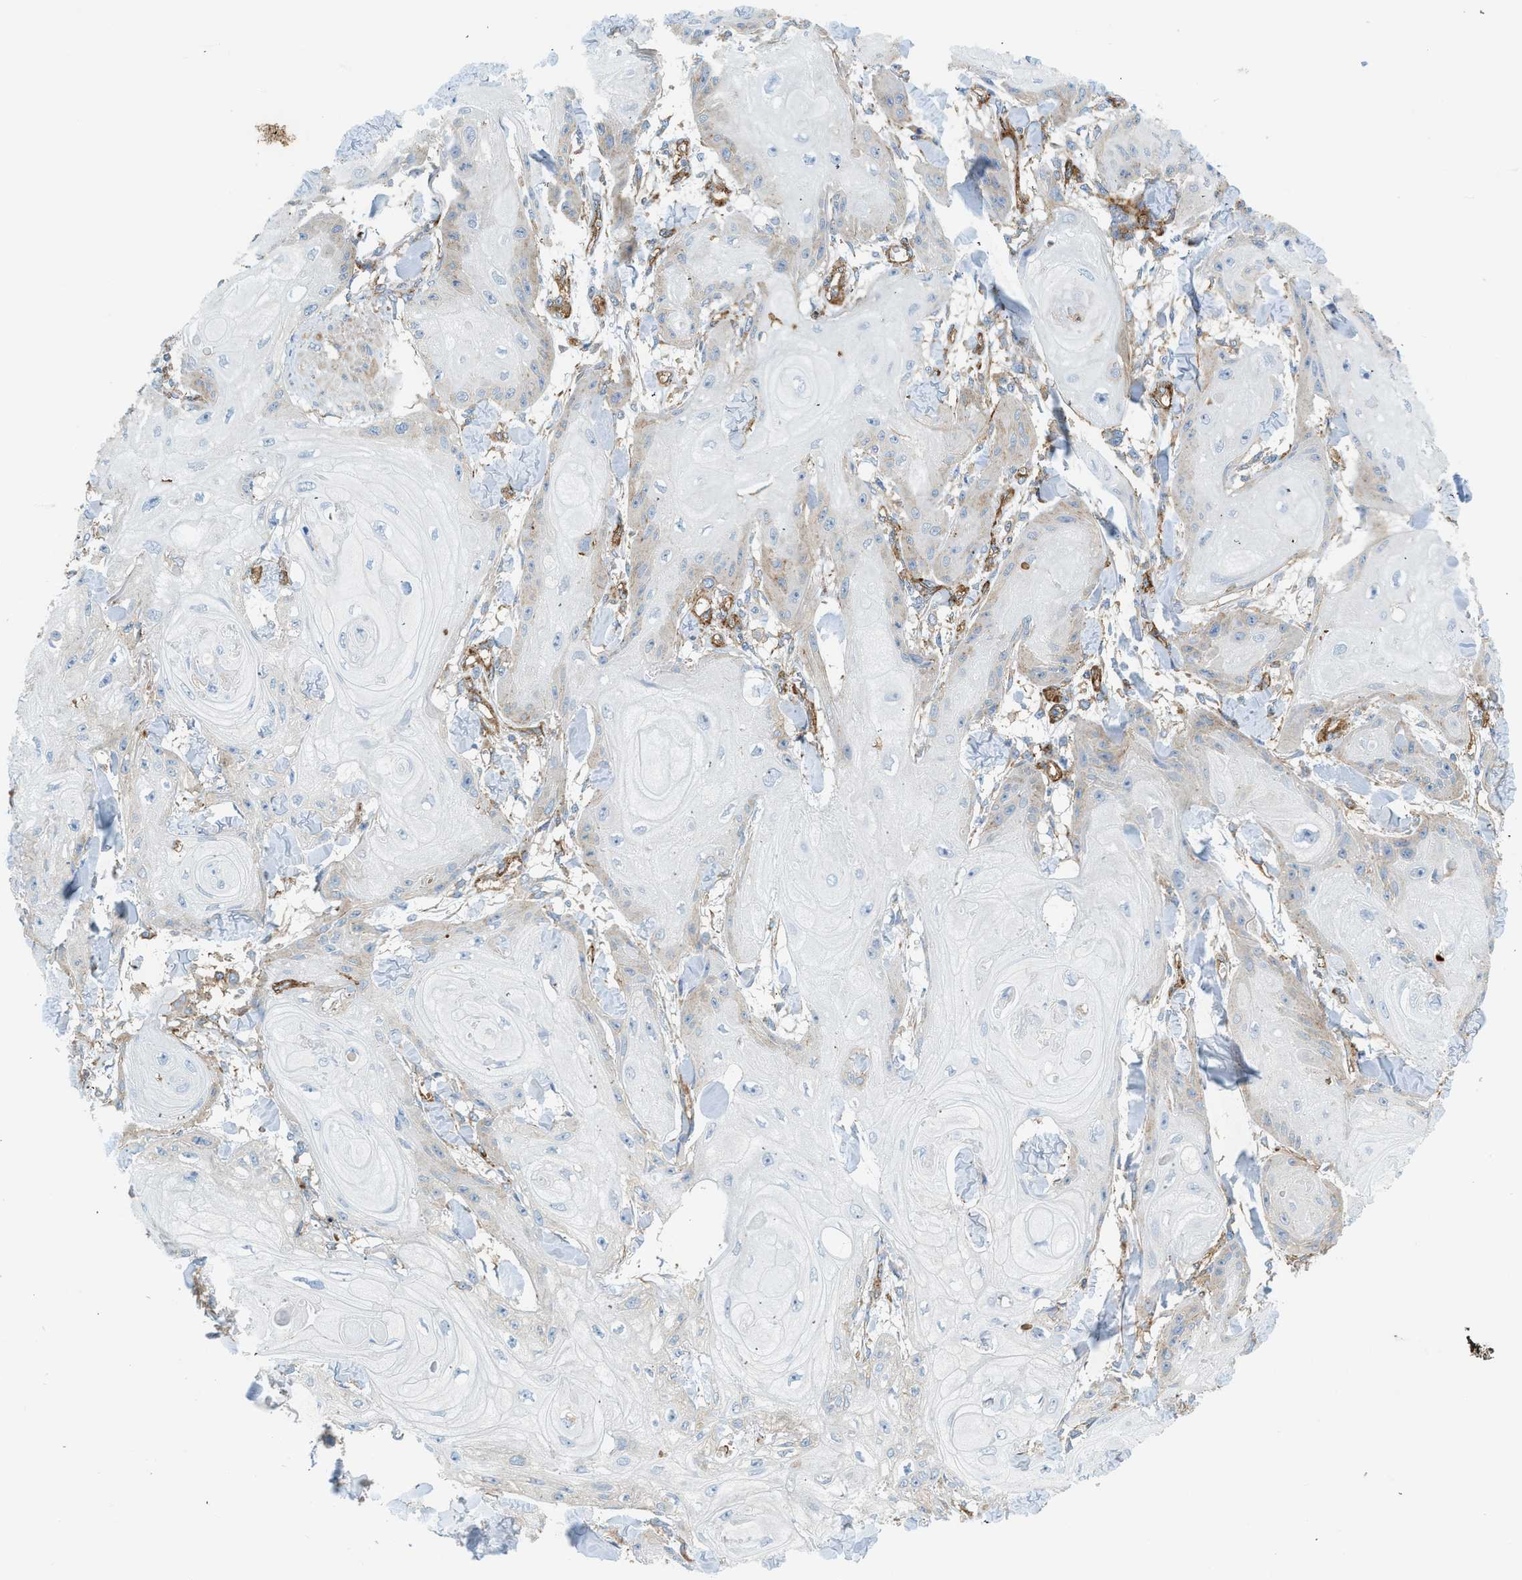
{"staining": {"intensity": "negative", "quantity": "none", "location": "none"}, "tissue": "skin cancer", "cell_type": "Tumor cells", "image_type": "cancer", "snomed": [{"axis": "morphology", "description": "Squamous cell carcinoma, NOS"}, {"axis": "topography", "description": "Skin"}], "caption": "Micrograph shows no significant protein expression in tumor cells of skin squamous cell carcinoma. (DAB IHC, high magnification).", "gene": "HIP1", "patient": {"sex": "male", "age": 74}}